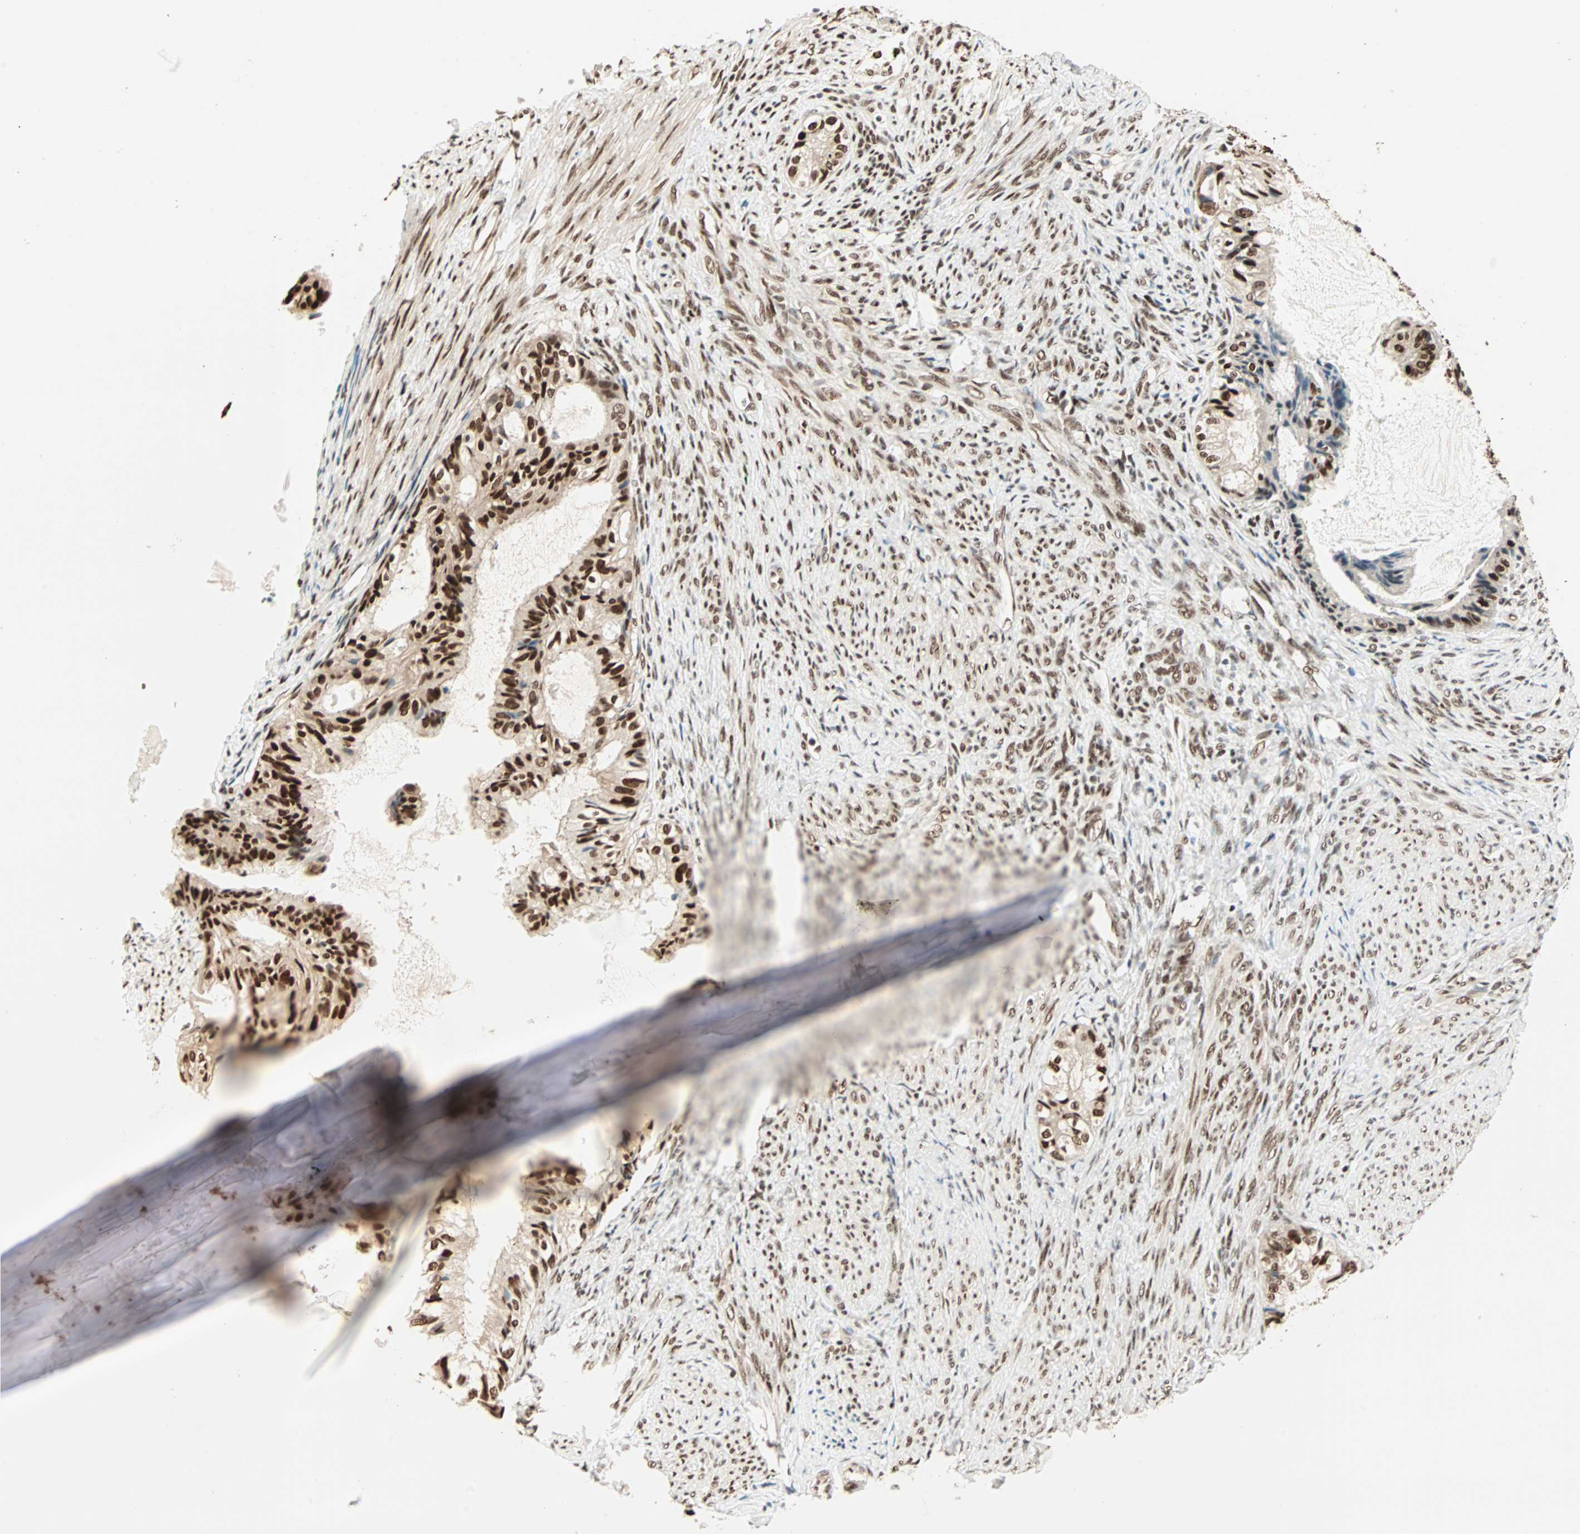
{"staining": {"intensity": "strong", "quantity": ">75%", "location": "nuclear"}, "tissue": "cervical cancer", "cell_type": "Tumor cells", "image_type": "cancer", "snomed": [{"axis": "morphology", "description": "Normal tissue, NOS"}, {"axis": "morphology", "description": "Adenocarcinoma, NOS"}, {"axis": "topography", "description": "Cervix"}, {"axis": "topography", "description": "Endometrium"}], "caption": "Brown immunohistochemical staining in human adenocarcinoma (cervical) exhibits strong nuclear staining in approximately >75% of tumor cells. (DAB = brown stain, brightfield microscopy at high magnification).", "gene": "BLM", "patient": {"sex": "female", "age": 86}}